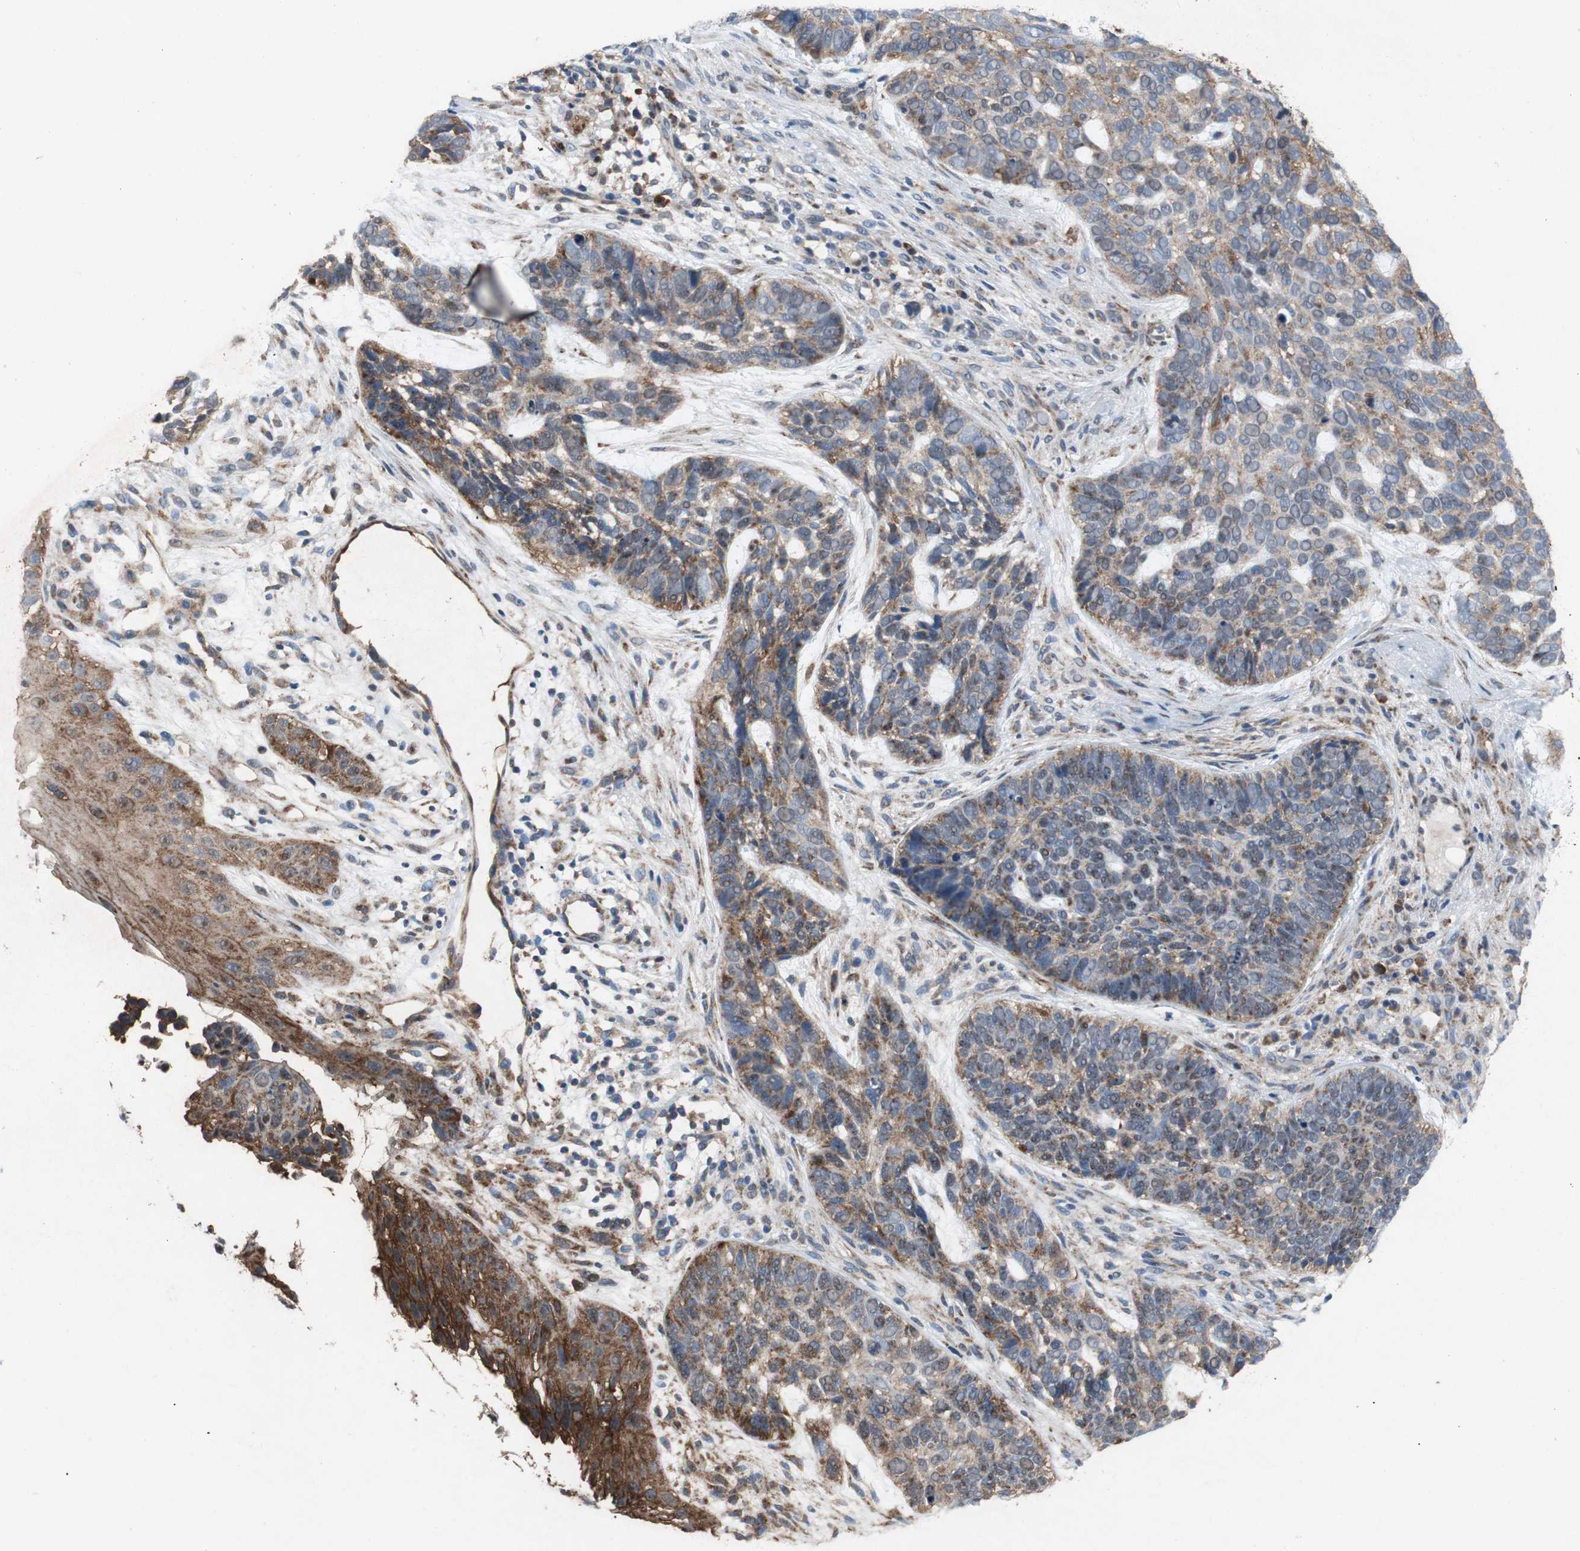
{"staining": {"intensity": "strong", "quantity": ">75%", "location": "cytoplasmic/membranous"}, "tissue": "skin cancer", "cell_type": "Tumor cells", "image_type": "cancer", "snomed": [{"axis": "morphology", "description": "Basal cell carcinoma"}, {"axis": "topography", "description": "Skin"}], "caption": "Protein staining by immunohistochemistry (IHC) reveals strong cytoplasmic/membranous staining in approximately >75% of tumor cells in basal cell carcinoma (skin). Ihc stains the protein of interest in brown and the nuclei are stained blue.", "gene": "RPL35", "patient": {"sex": "male", "age": 87}}